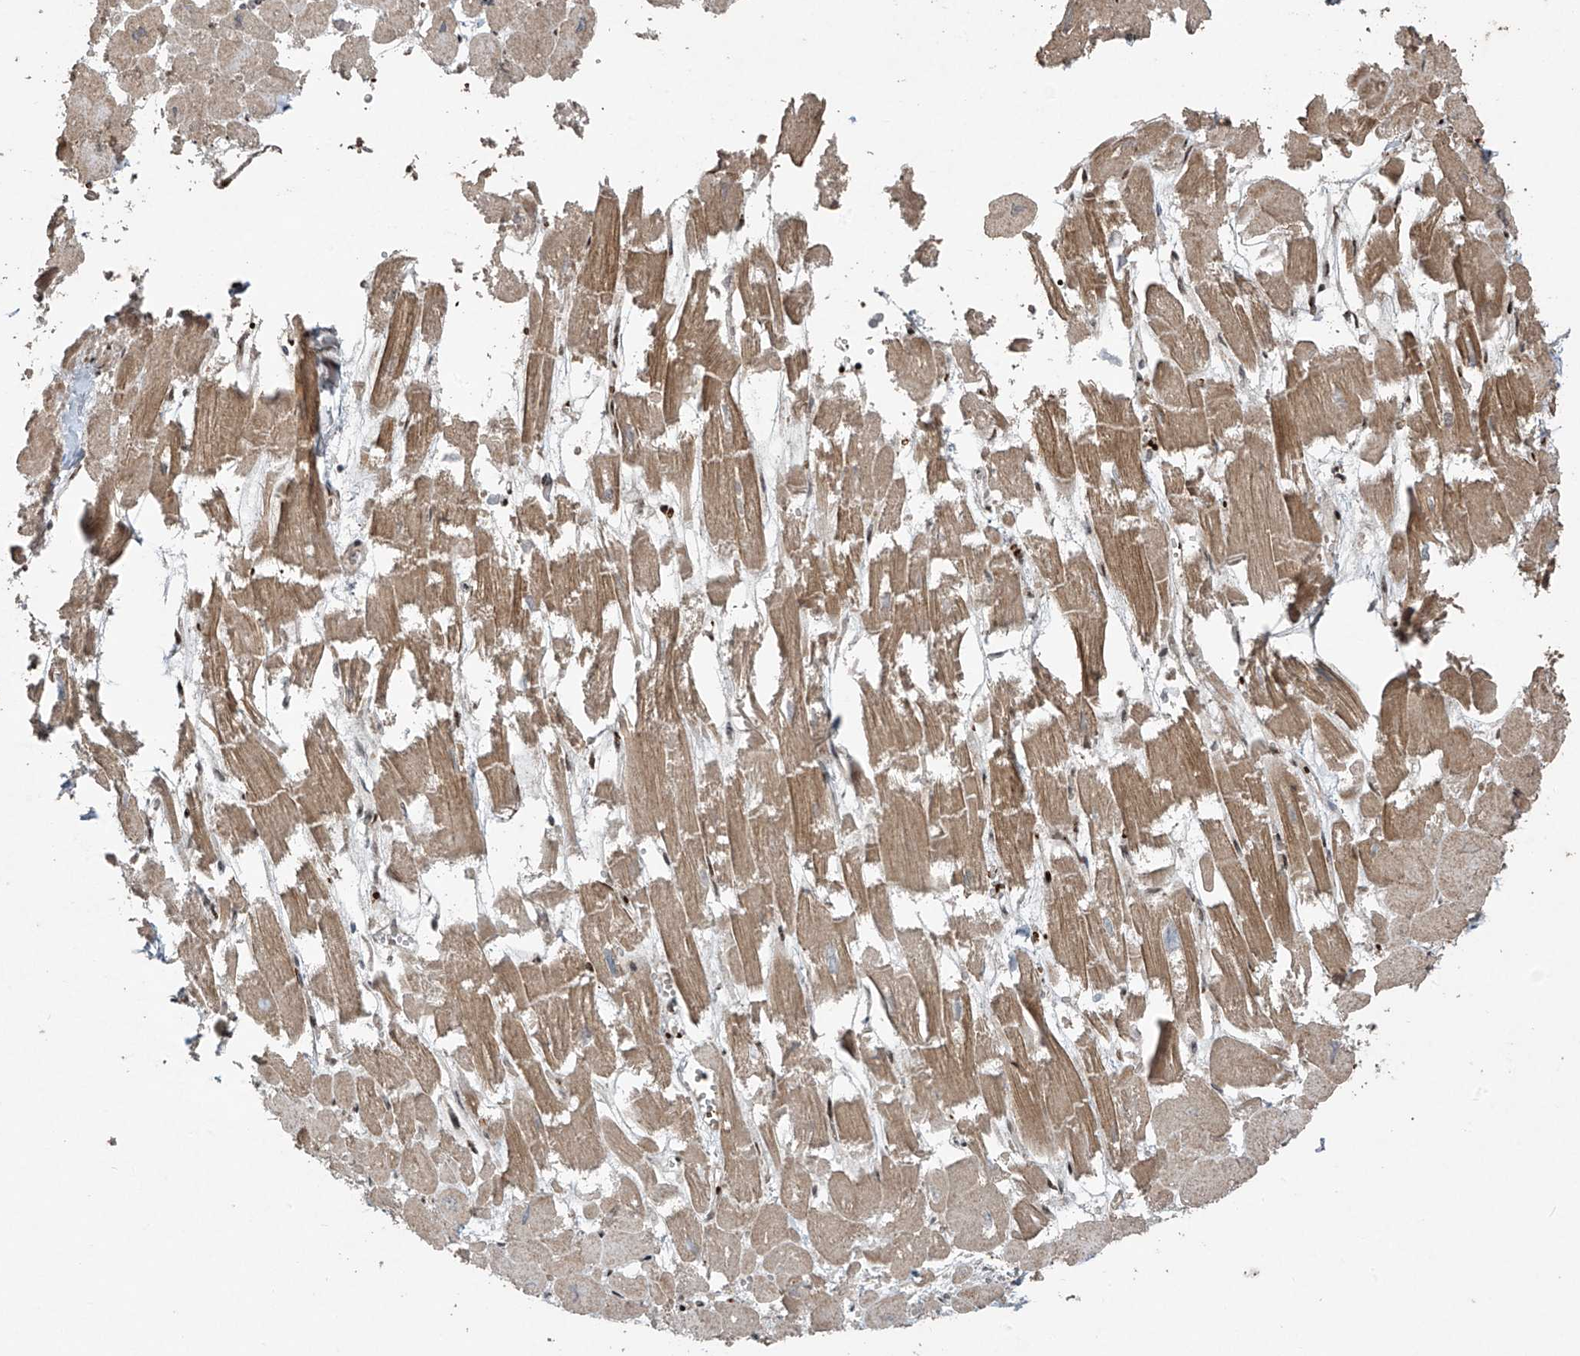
{"staining": {"intensity": "moderate", "quantity": ">75%", "location": "cytoplasmic/membranous"}, "tissue": "heart muscle", "cell_type": "Cardiomyocytes", "image_type": "normal", "snomed": [{"axis": "morphology", "description": "Normal tissue, NOS"}, {"axis": "topography", "description": "Heart"}], "caption": "Immunohistochemical staining of unremarkable human heart muscle shows moderate cytoplasmic/membranous protein positivity in approximately >75% of cardiomyocytes.", "gene": "TTC22", "patient": {"sex": "male", "age": 54}}